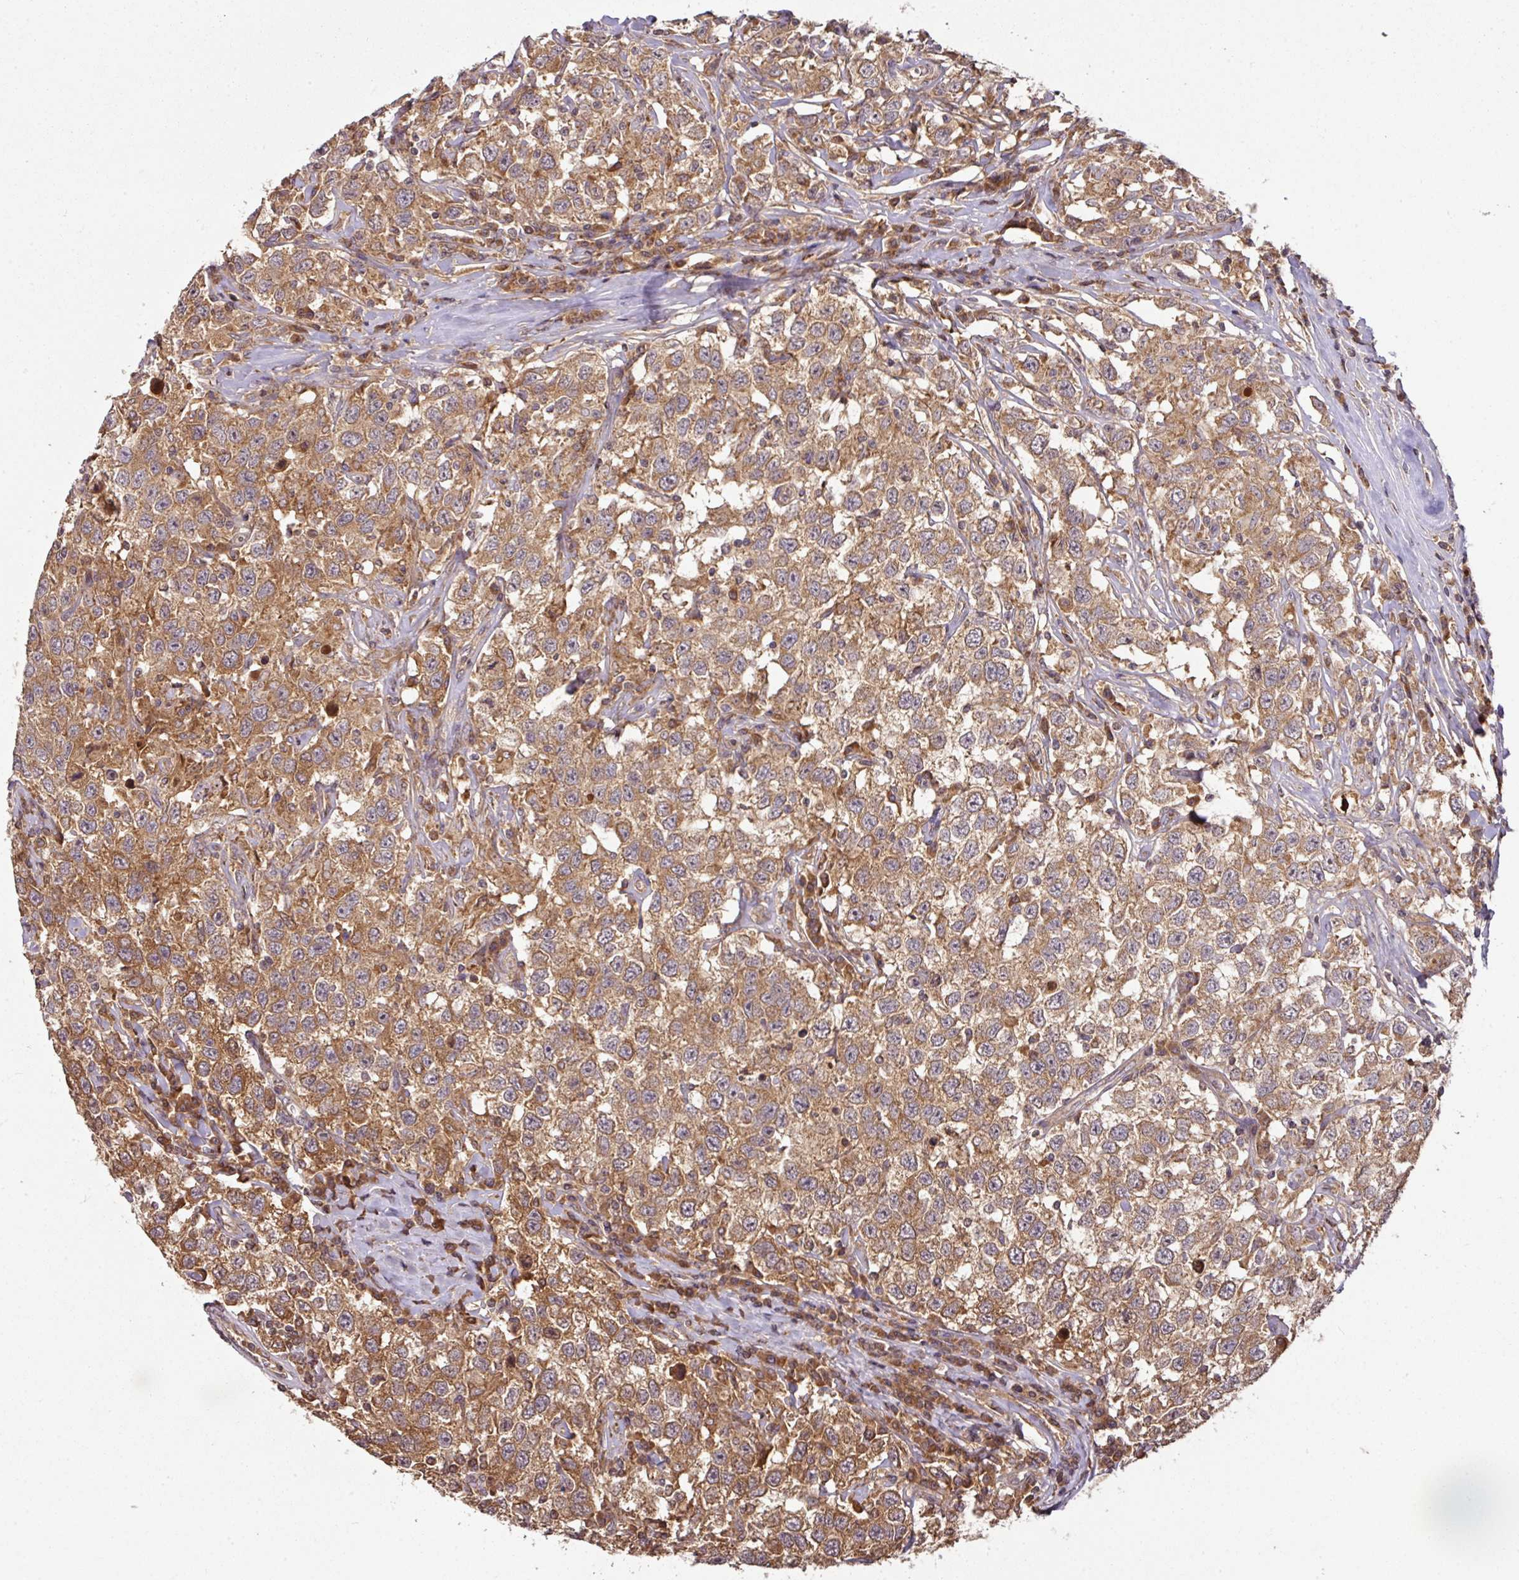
{"staining": {"intensity": "moderate", "quantity": ">75%", "location": "cytoplasmic/membranous"}, "tissue": "testis cancer", "cell_type": "Tumor cells", "image_type": "cancer", "snomed": [{"axis": "morphology", "description": "Seminoma, NOS"}, {"axis": "topography", "description": "Testis"}], "caption": "Moderate cytoplasmic/membranous protein staining is seen in about >75% of tumor cells in seminoma (testis). The staining is performed using DAB brown chromogen to label protein expression. The nuclei are counter-stained blue using hematoxylin.", "gene": "MRRF", "patient": {"sex": "male", "age": 41}}